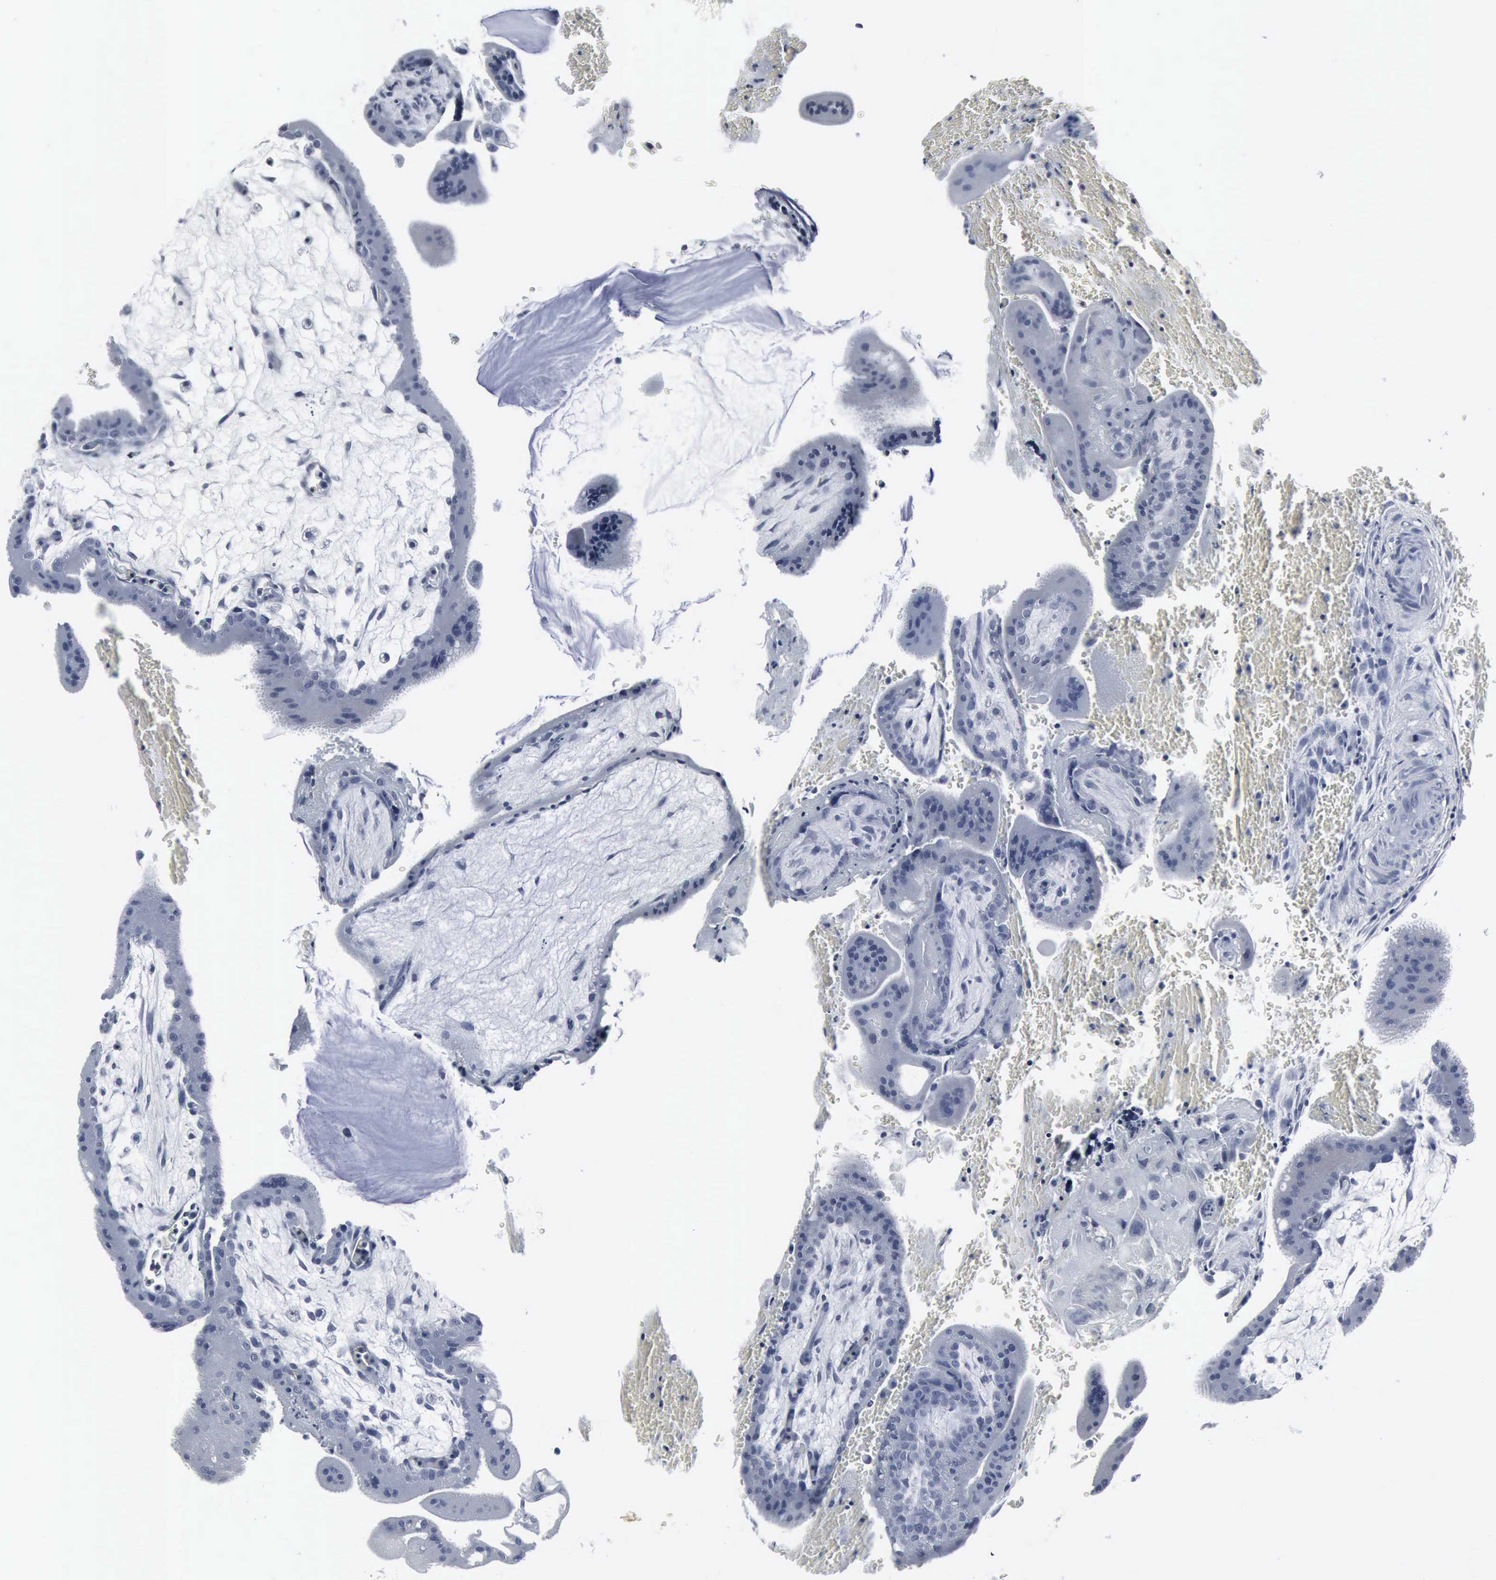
{"staining": {"intensity": "negative", "quantity": "none", "location": "none"}, "tissue": "placenta", "cell_type": "Decidual cells", "image_type": "normal", "snomed": [{"axis": "morphology", "description": "Normal tissue, NOS"}, {"axis": "topography", "description": "Placenta"}], "caption": "IHC of benign placenta demonstrates no staining in decidual cells.", "gene": "SNAP25", "patient": {"sex": "female", "age": 35}}